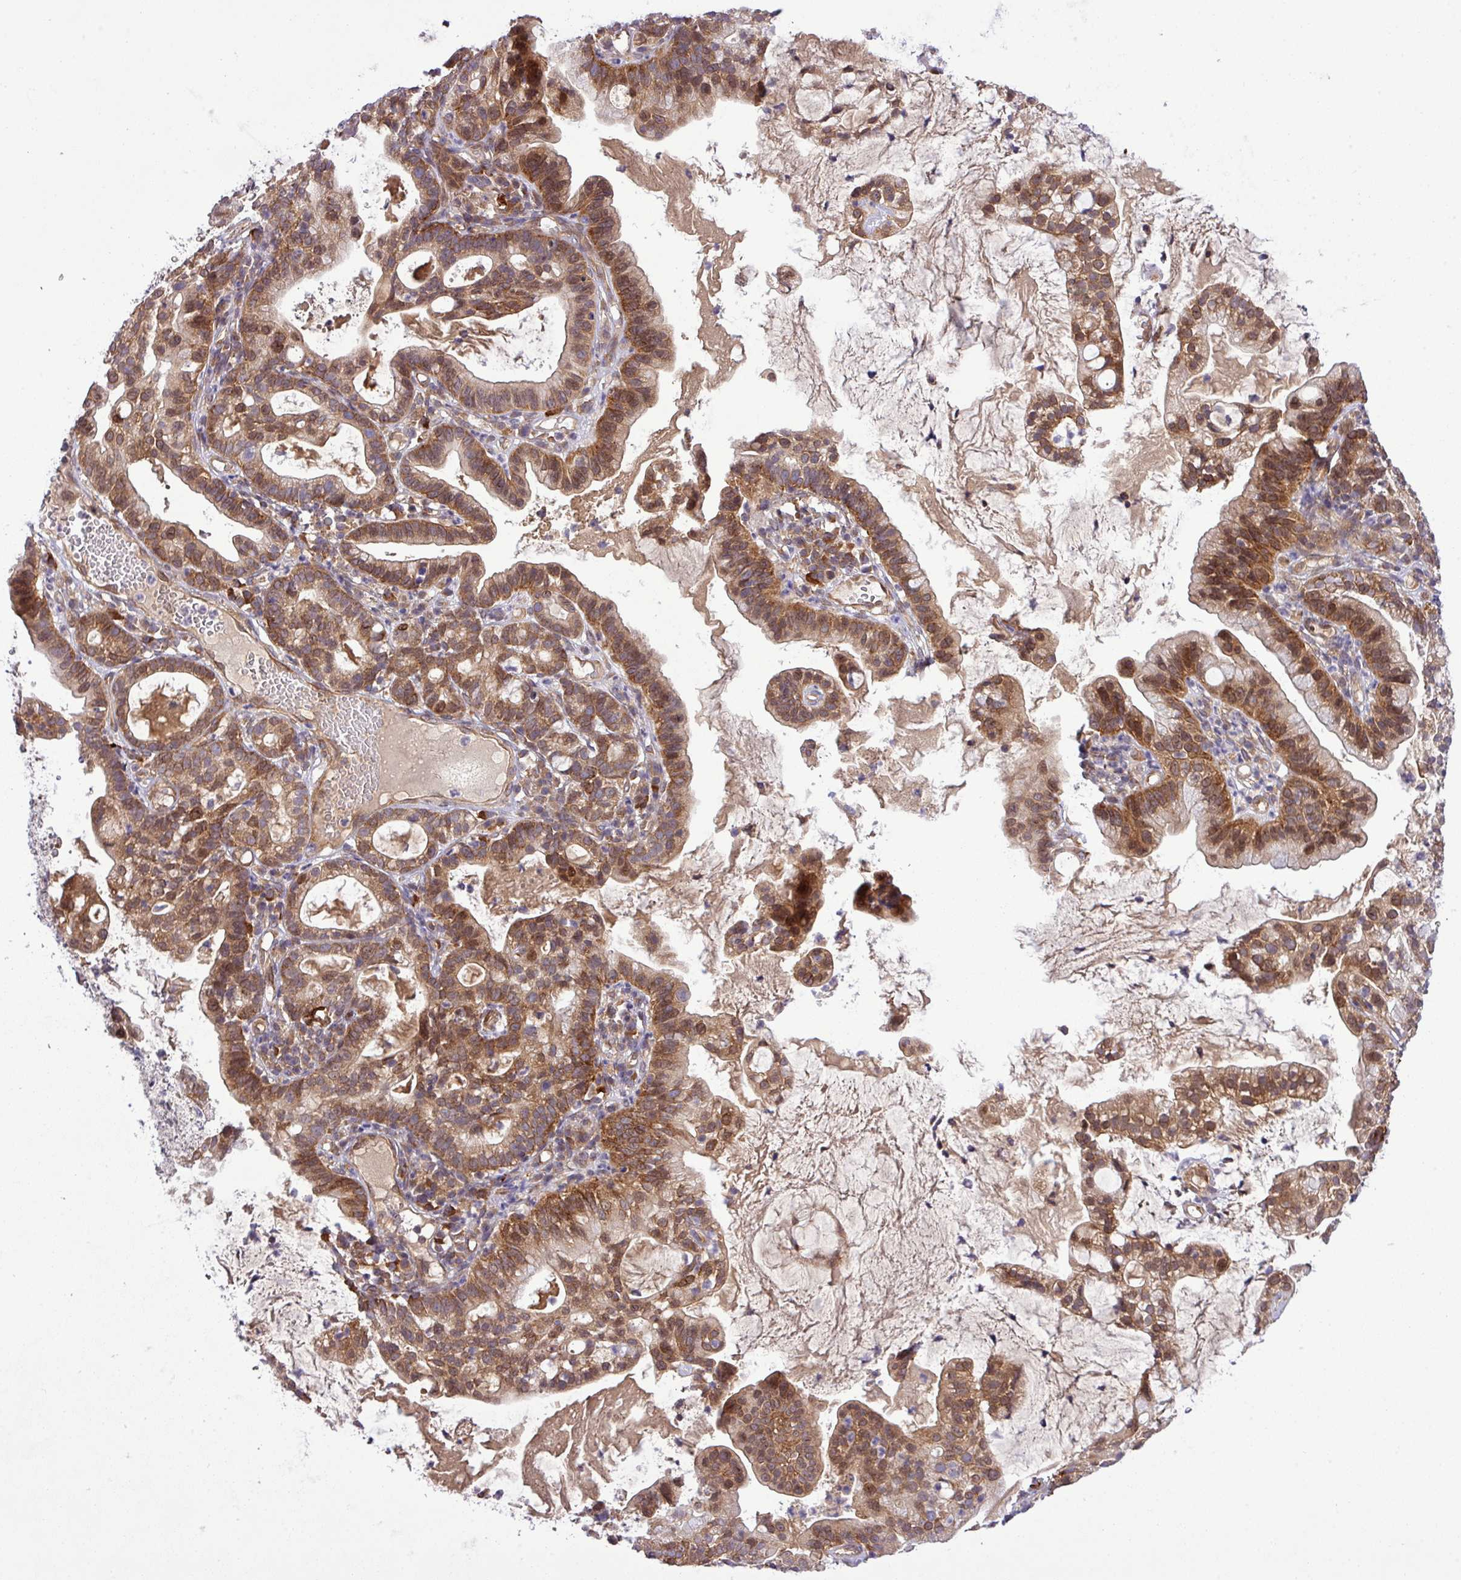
{"staining": {"intensity": "moderate", "quantity": ">75%", "location": "cytoplasmic/membranous,nuclear"}, "tissue": "cervical cancer", "cell_type": "Tumor cells", "image_type": "cancer", "snomed": [{"axis": "morphology", "description": "Adenocarcinoma, NOS"}, {"axis": "topography", "description": "Cervix"}], "caption": "Adenocarcinoma (cervical) was stained to show a protein in brown. There is medium levels of moderate cytoplasmic/membranous and nuclear expression in about >75% of tumor cells.", "gene": "FAM222B", "patient": {"sex": "female", "age": 41}}